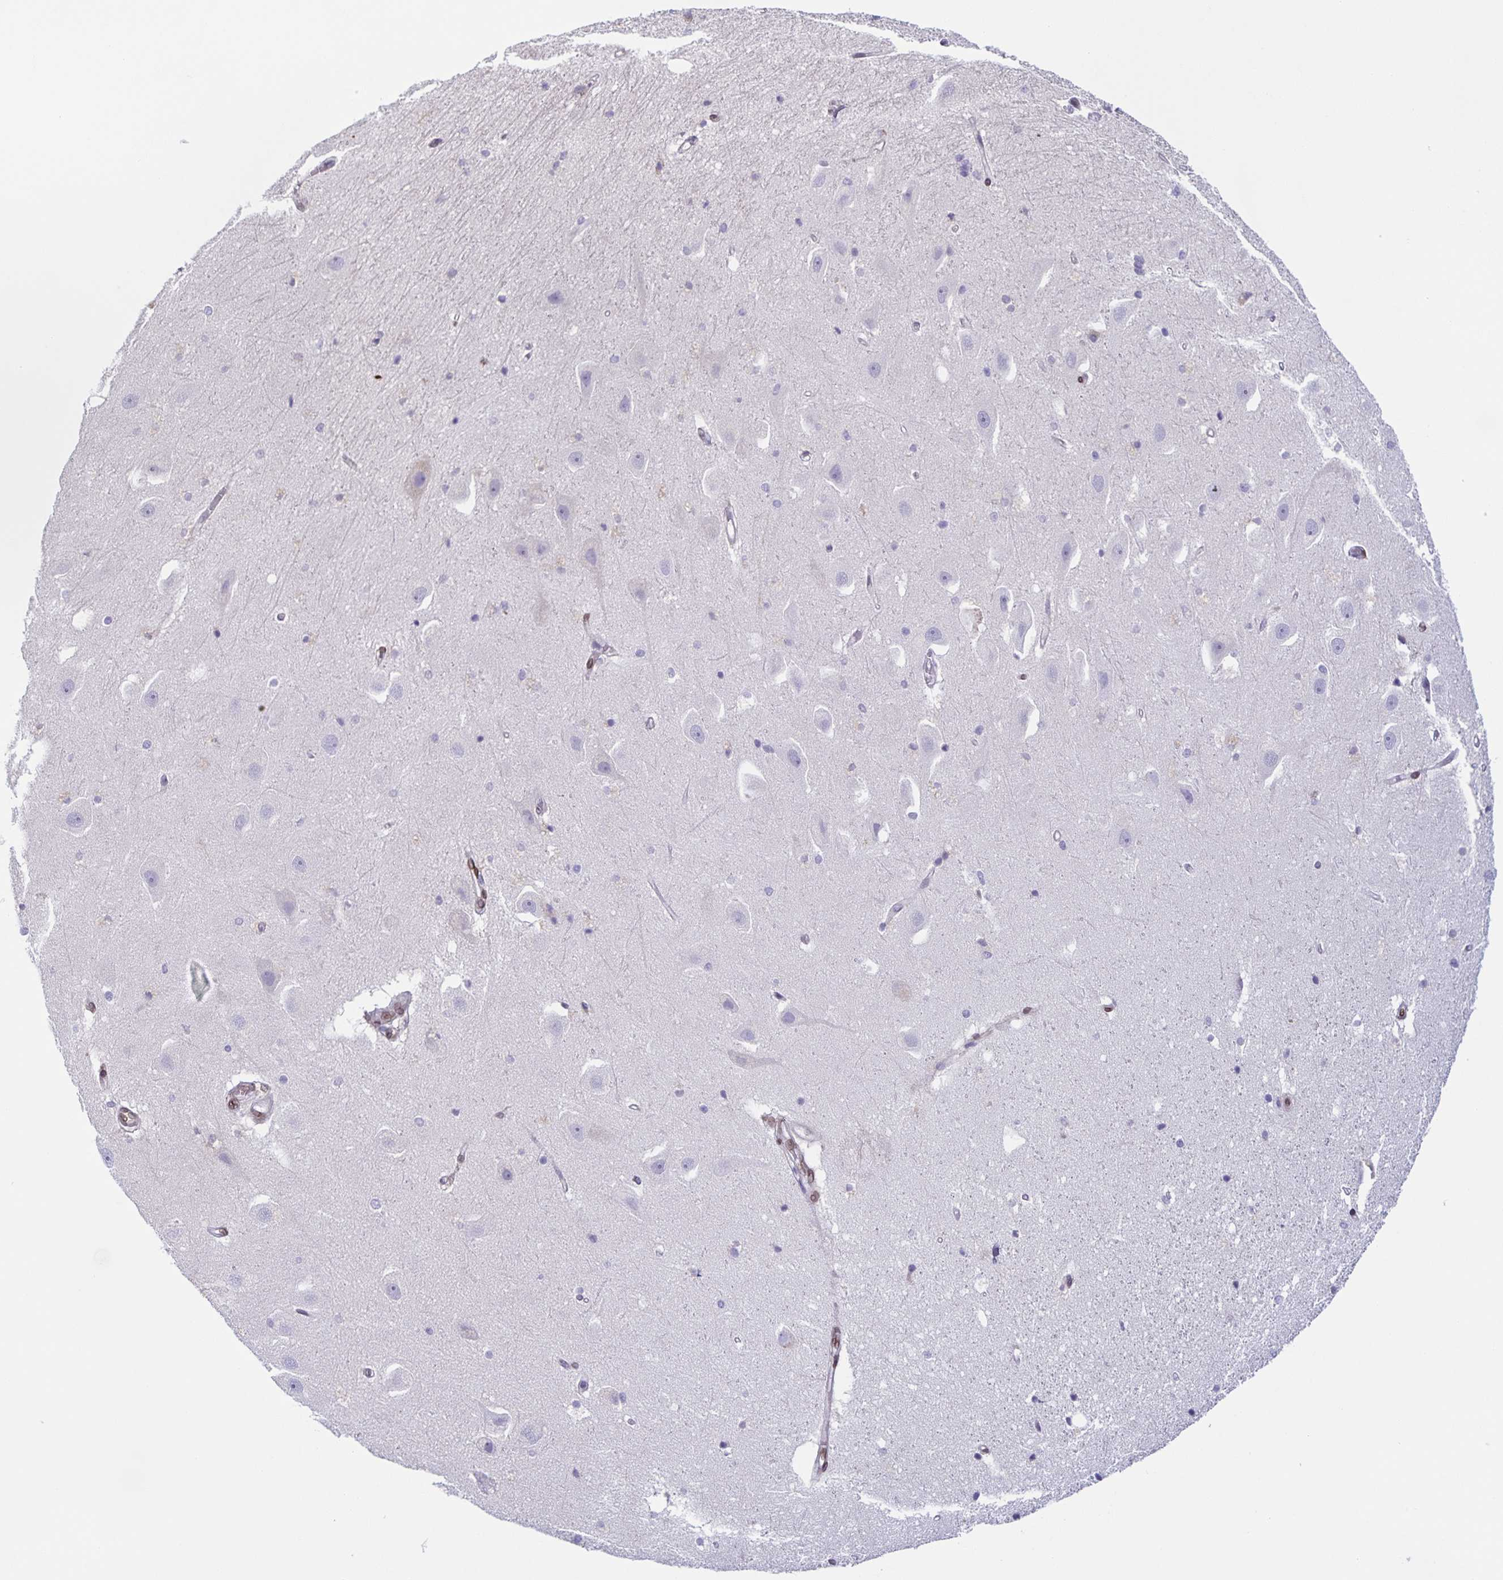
{"staining": {"intensity": "negative", "quantity": "none", "location": "none"}, "tissue": "hippocampus", "cell_type": "Glial cells", "image_type": "normal", "snomed": [{"axis": "morphology", "description": "Normal tissue, NOS"}, {"axis": "topography", "description": "Hippocampus"}], "caption": "This is an immunohistochemistry (IHC) photomicrograph of normal hippocampus. There is no staining in glial cells.", "gene": "SYNE2", "patient": {"sex": "male", "age": 63}}